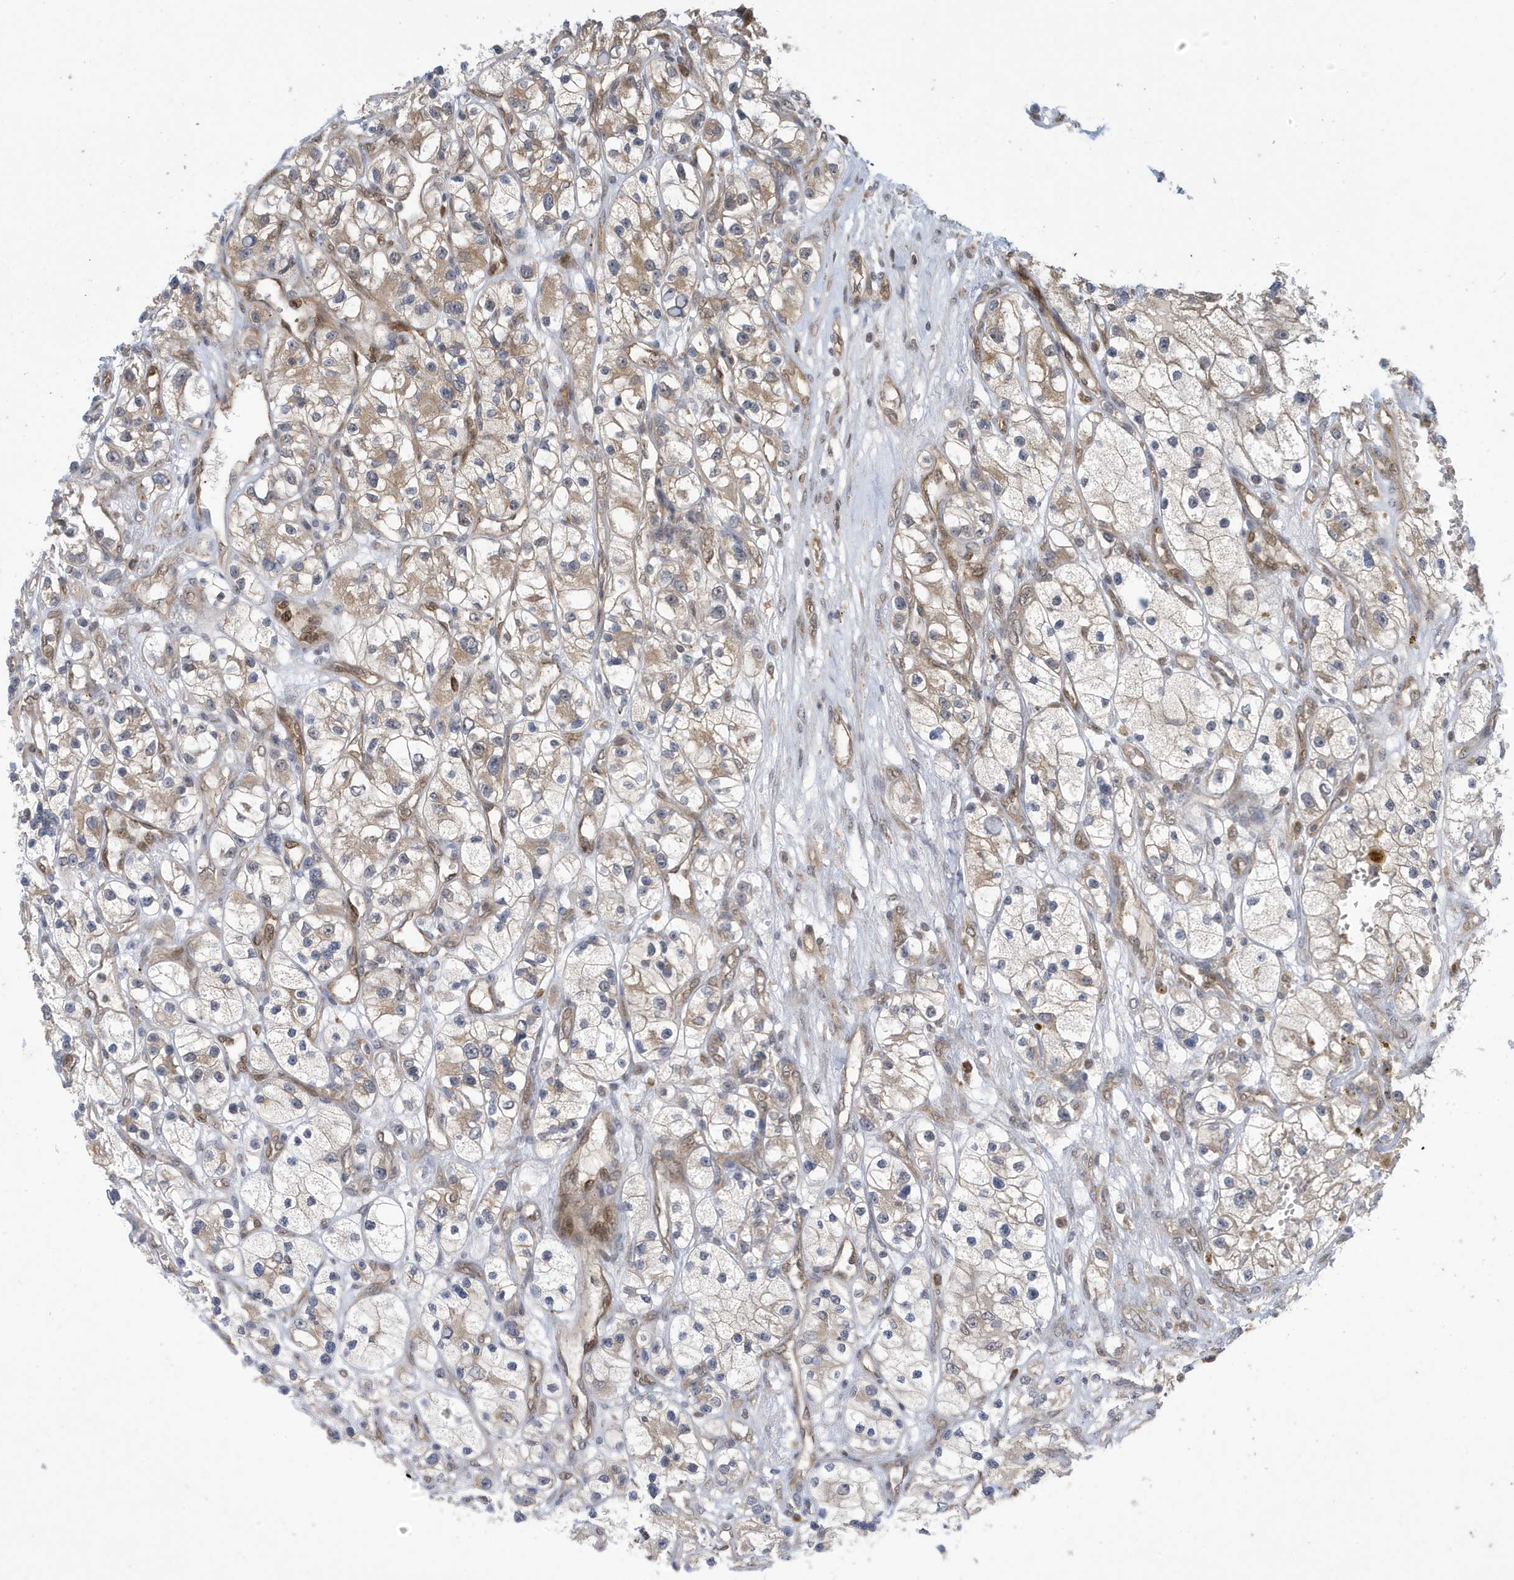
{"staining": {"intensity": "weak", "quantity": "25%-75%", "location": "cytoplasmic/membranous"}, "tissue": "renal cancer", "cell_type": "Tumor cells", "image_type": "cancer", "snomed": [{"axis": "morphology", "description": "Adenocarcinoma, NOS"}, {"axis": "topography", "description": "Kidney"}], "caption": "Protein expression analysis of human adenocarcinoma (renal) reveals weak cytoplasmic/membranous positivity in approximately 25%-75% of tumor cells.", "gene": "NCOA7", "patient": {"sex": "female", "age": 57}}